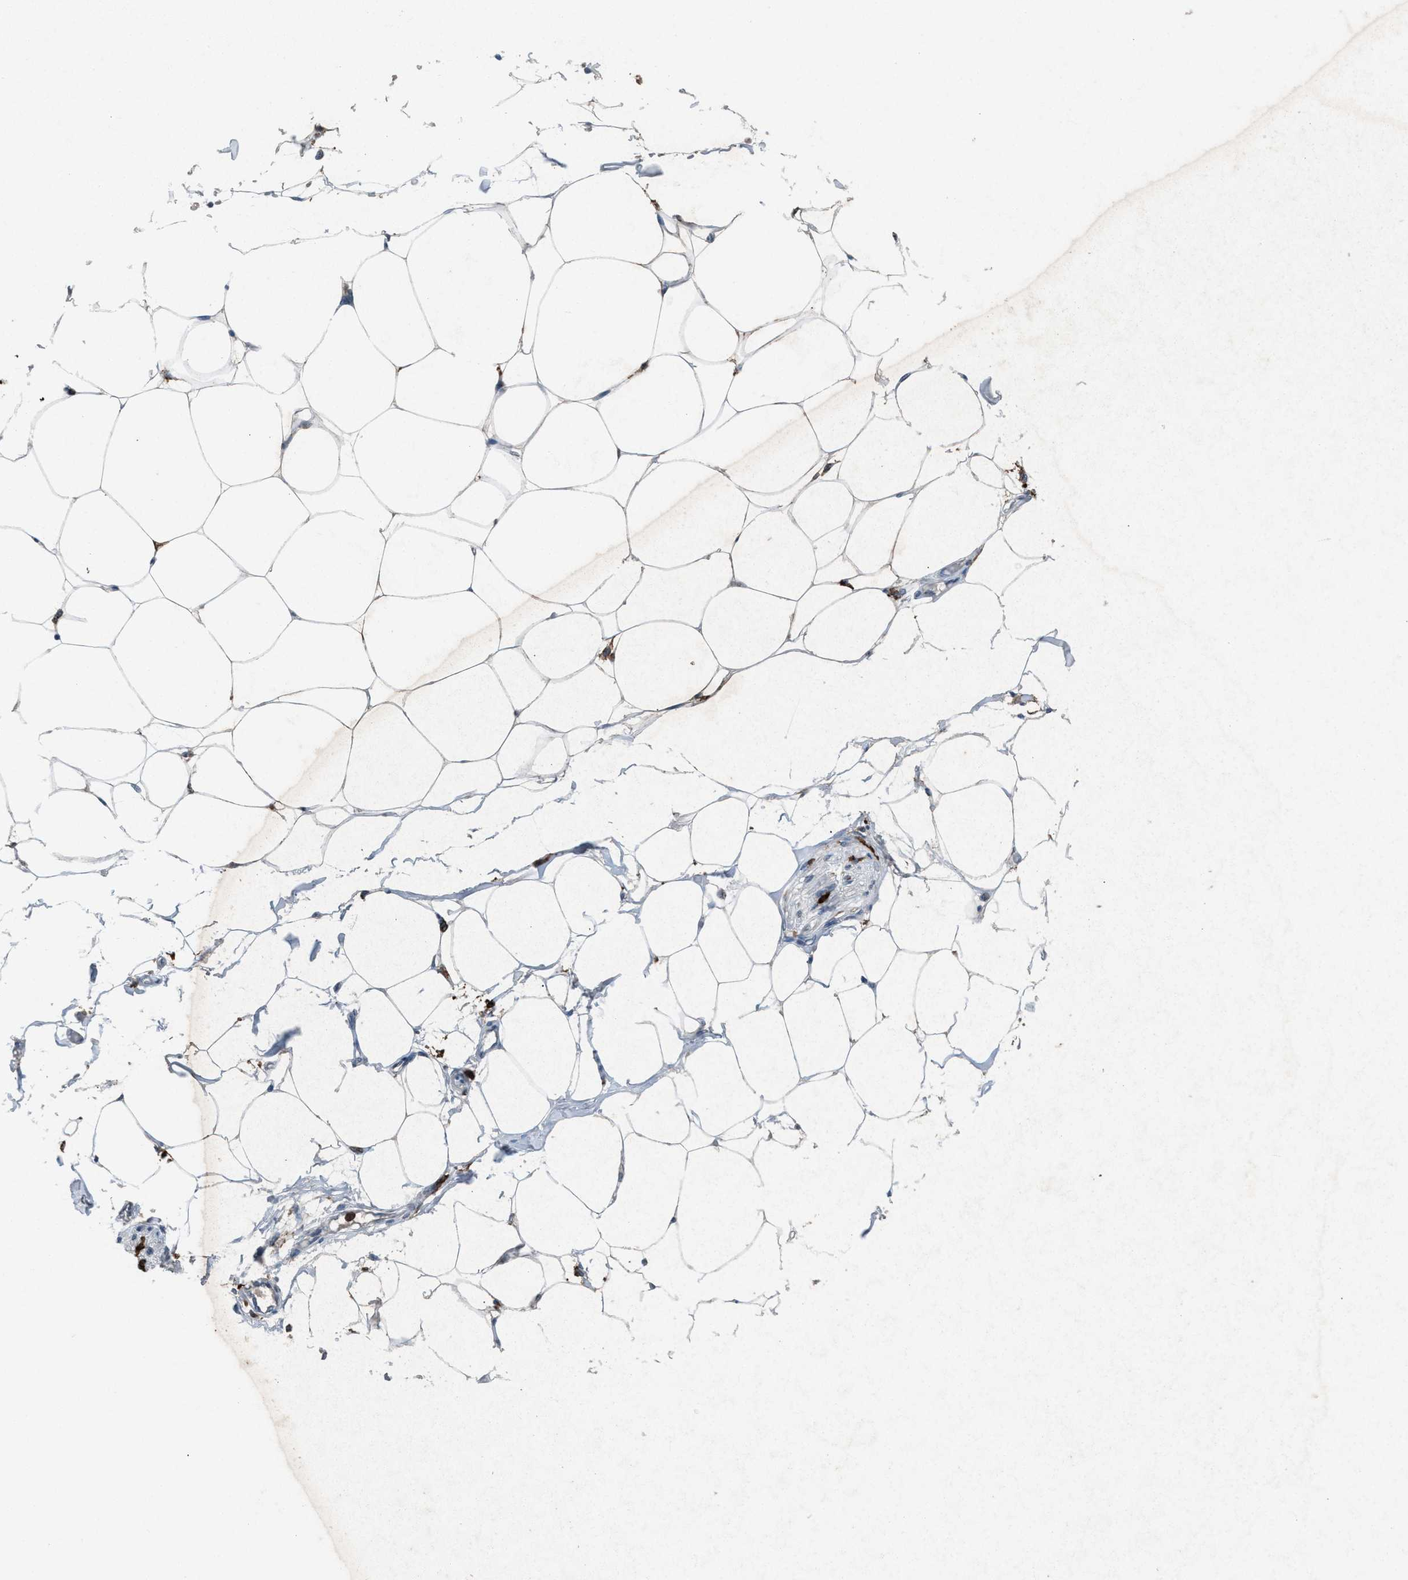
{"staining": {"intensity": "weak", "quantity": ">75%", "location": "cytoplasmic/membranous"}, "tissue": "adipose tissue", "cell_type": "Adipocytes", "image_type": "normal", "snomed": [{"axis": "morphology", "description": "Normal tissue, NOS"}, {"axis": "morphology", "description": "Adenocarcinoma, NOS"}, {"axis": "topography", "description": "Colon"}, {"axis": "topography", "description": "Peripheral nerve tissue"}], "caption": "Immunohistochemical staining of unremarkable human adipose tissue shows low levels of weak cytoplasmic/membranous staining in approximately >75% of adipocytes. Using DAB (brown) and hematoxylin (blue) stains, captured at high magnification using brightfield microscopy.", "gene": "FCER1G", "patient": {"sex": "male", "age": 14}}